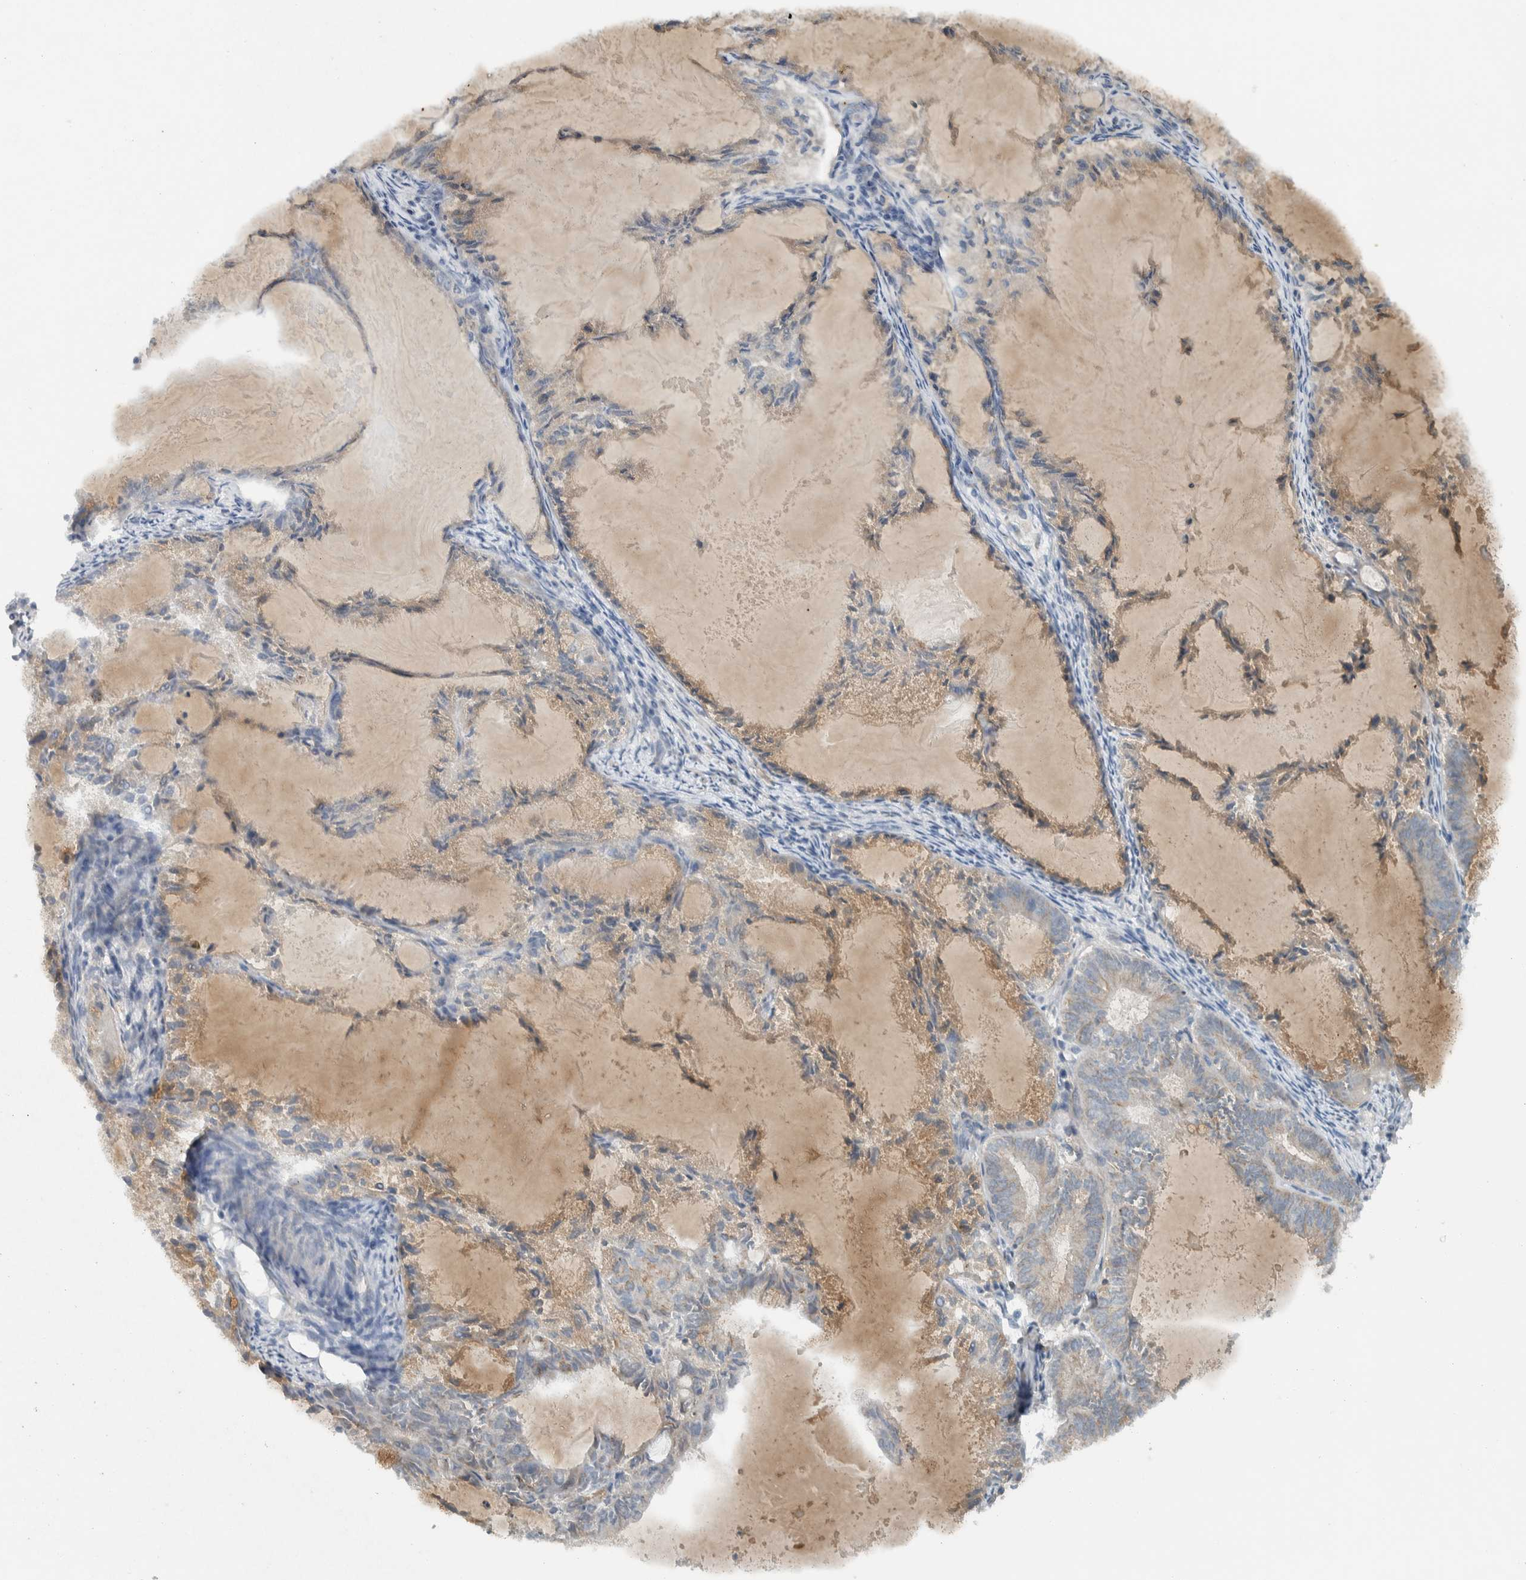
{"staining": {"intensity": "weak", "quantity": "<25%", "location": "cytoplasmic/membranous"}, "tissue": "endometrial cancer", "cell_type": "Tumor cells", "image_type": "cancer", "snomed": [{"axis": "morphology", "description": "Adenocarcinoma, NOS"}, {"axis": "topography", "description": "Endometrium"}], "caption": "The micrograph shows no staining of tumor cells in adenocarcinoma (endometrial).", "gene": "KLHL6", "patient": {"sex": "female", "age": 86}}